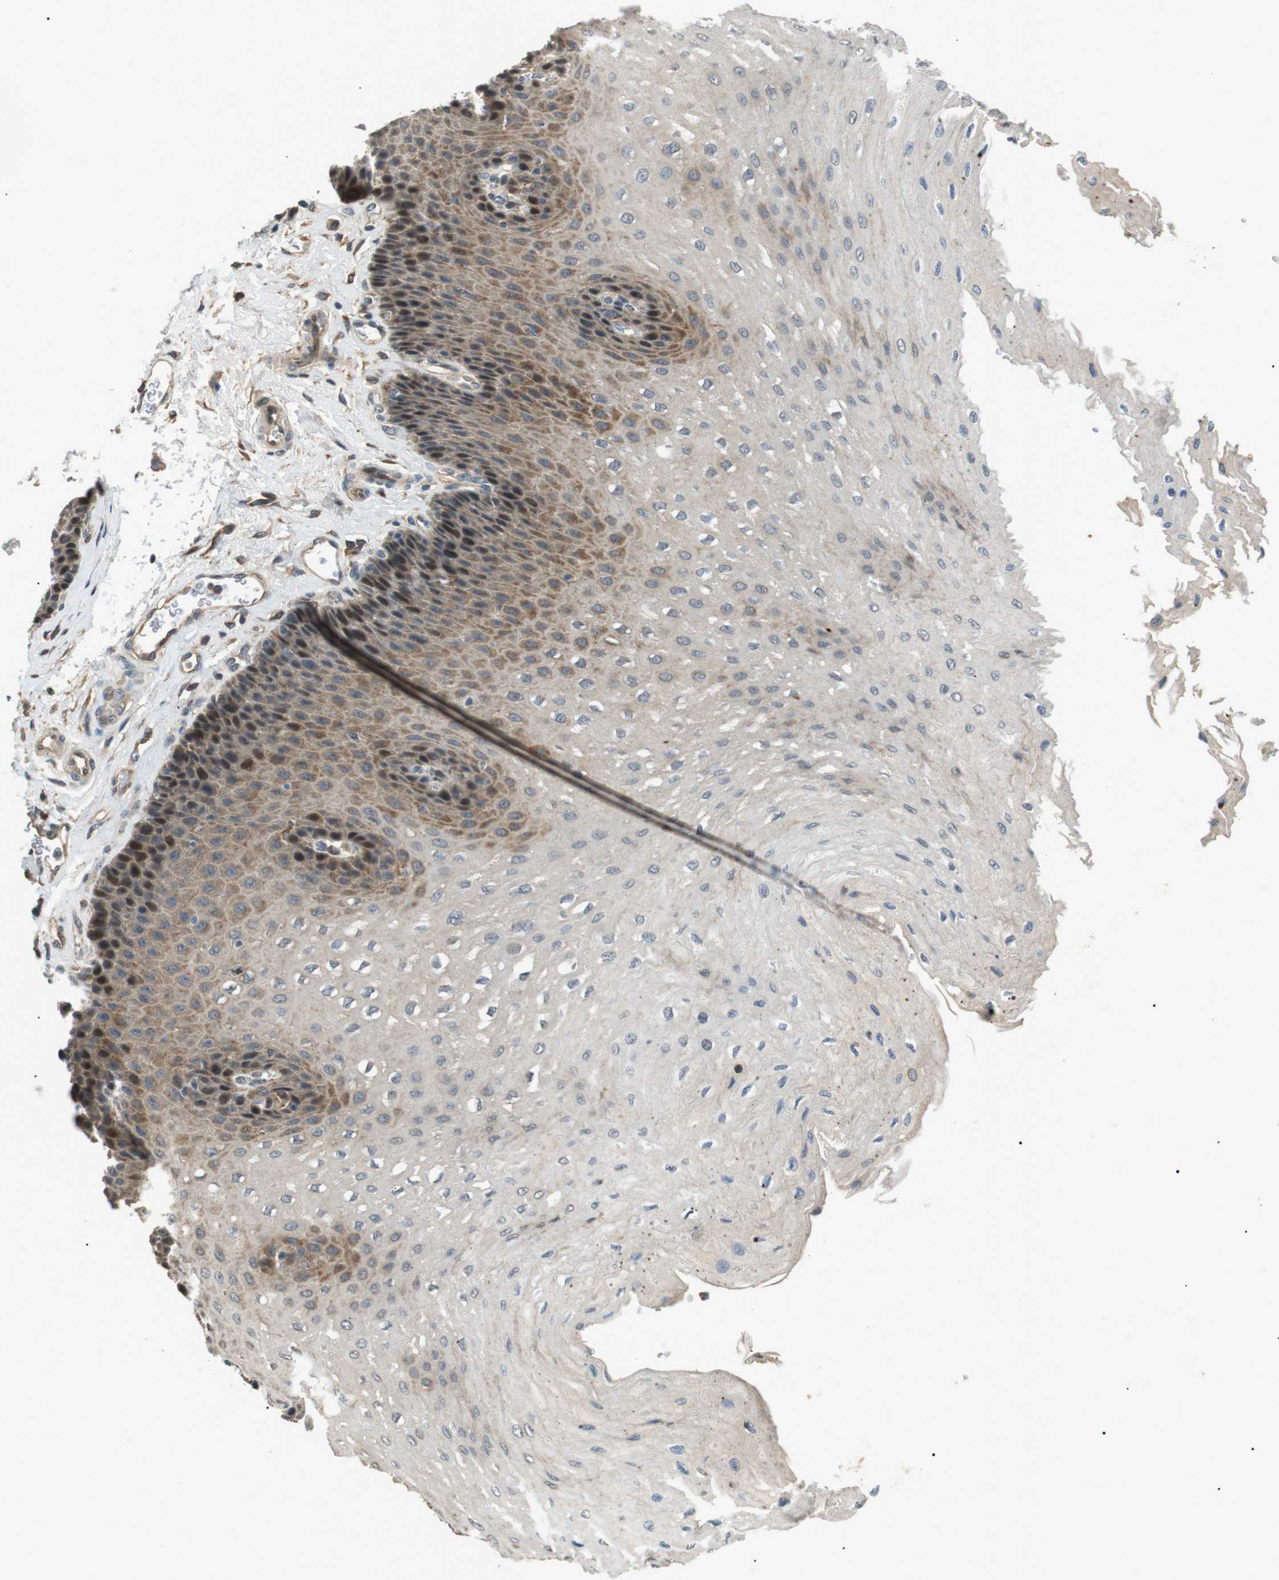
{"staining": {"intensity": "moderate", "quantity": "25%-75%", "location": "cytoplasmic/membranous,nuclear"}, "tissue": "esophagus", "cell_type": "Squamous epithelial cells", "image_type": "normal", "snomed": [{"axis": "morphology", "description": "Normal tissue, NOS"}, {"axis": "topography", "description": "Esophagus"}], "caption": "IHC micrograph of benign esophagus: esophagus stained using immunohistochemistry (IHC) shows medium levels of moderate protein expression localized specifically in the cytoplasmic/membranous,nuclear of squamous epithelial cells, appearing as a cytoplasmic/membranous,nuclear brown color.", "gene": "HSPA13", "patient": {"sex": "female", "age": 72}}